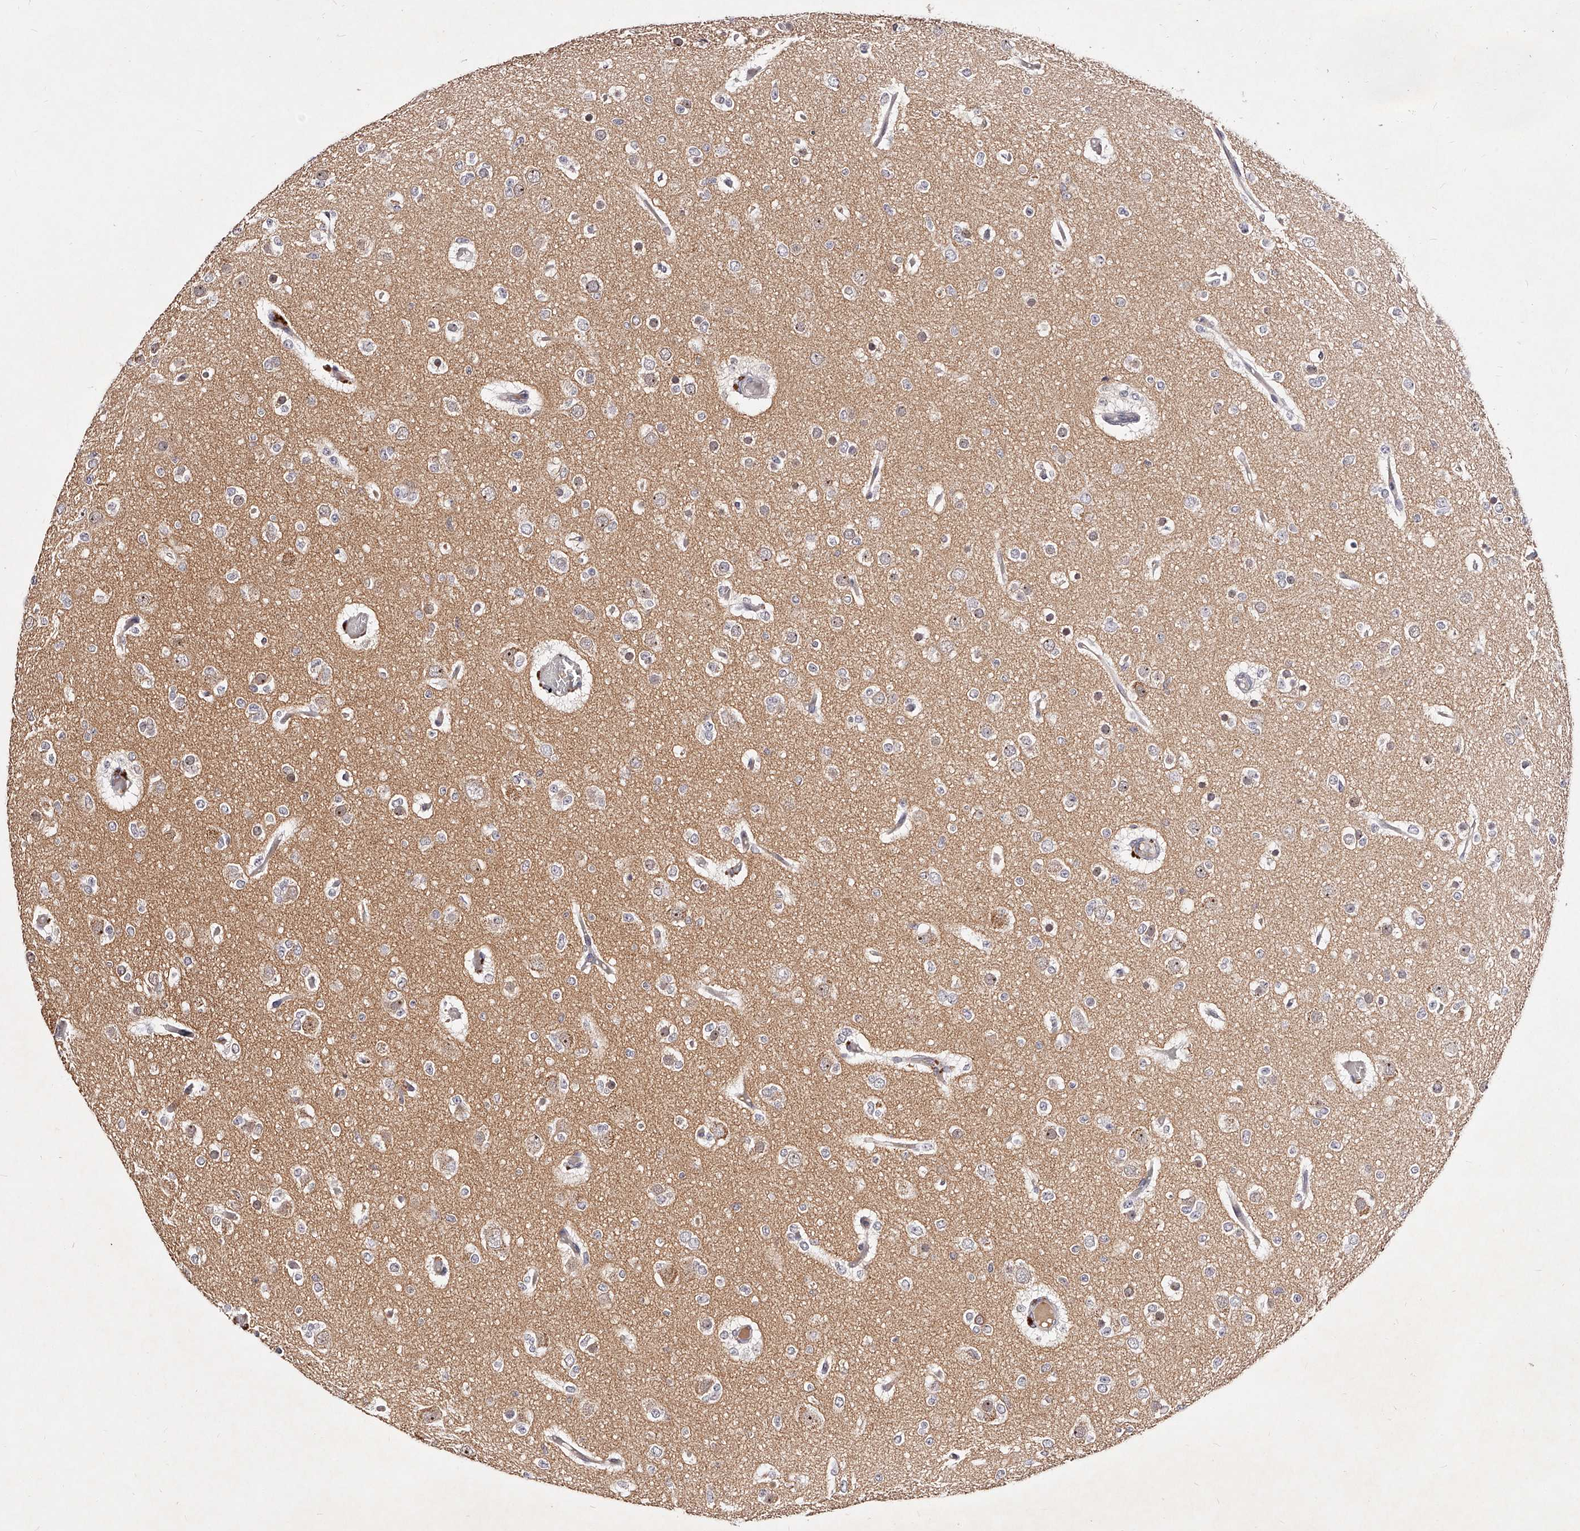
{"staining": {"intensity": "negative", "quantity": "none", "location": "none"}, "tissue": "glioma", "cell_type": "Tumor cells", "image_type": "cancer", "snomed": [{"axis": "morphology", "description": "Glioma, malignant, Low grade"}, {"axis": "topography", "description": "Brain"}], "caption": "DAB immunohistochemical staining of glioma reveals no significant positivity in tumor cells.", "gene": "PHACTR1", "patient": {"sex": "female", "age": 22}}